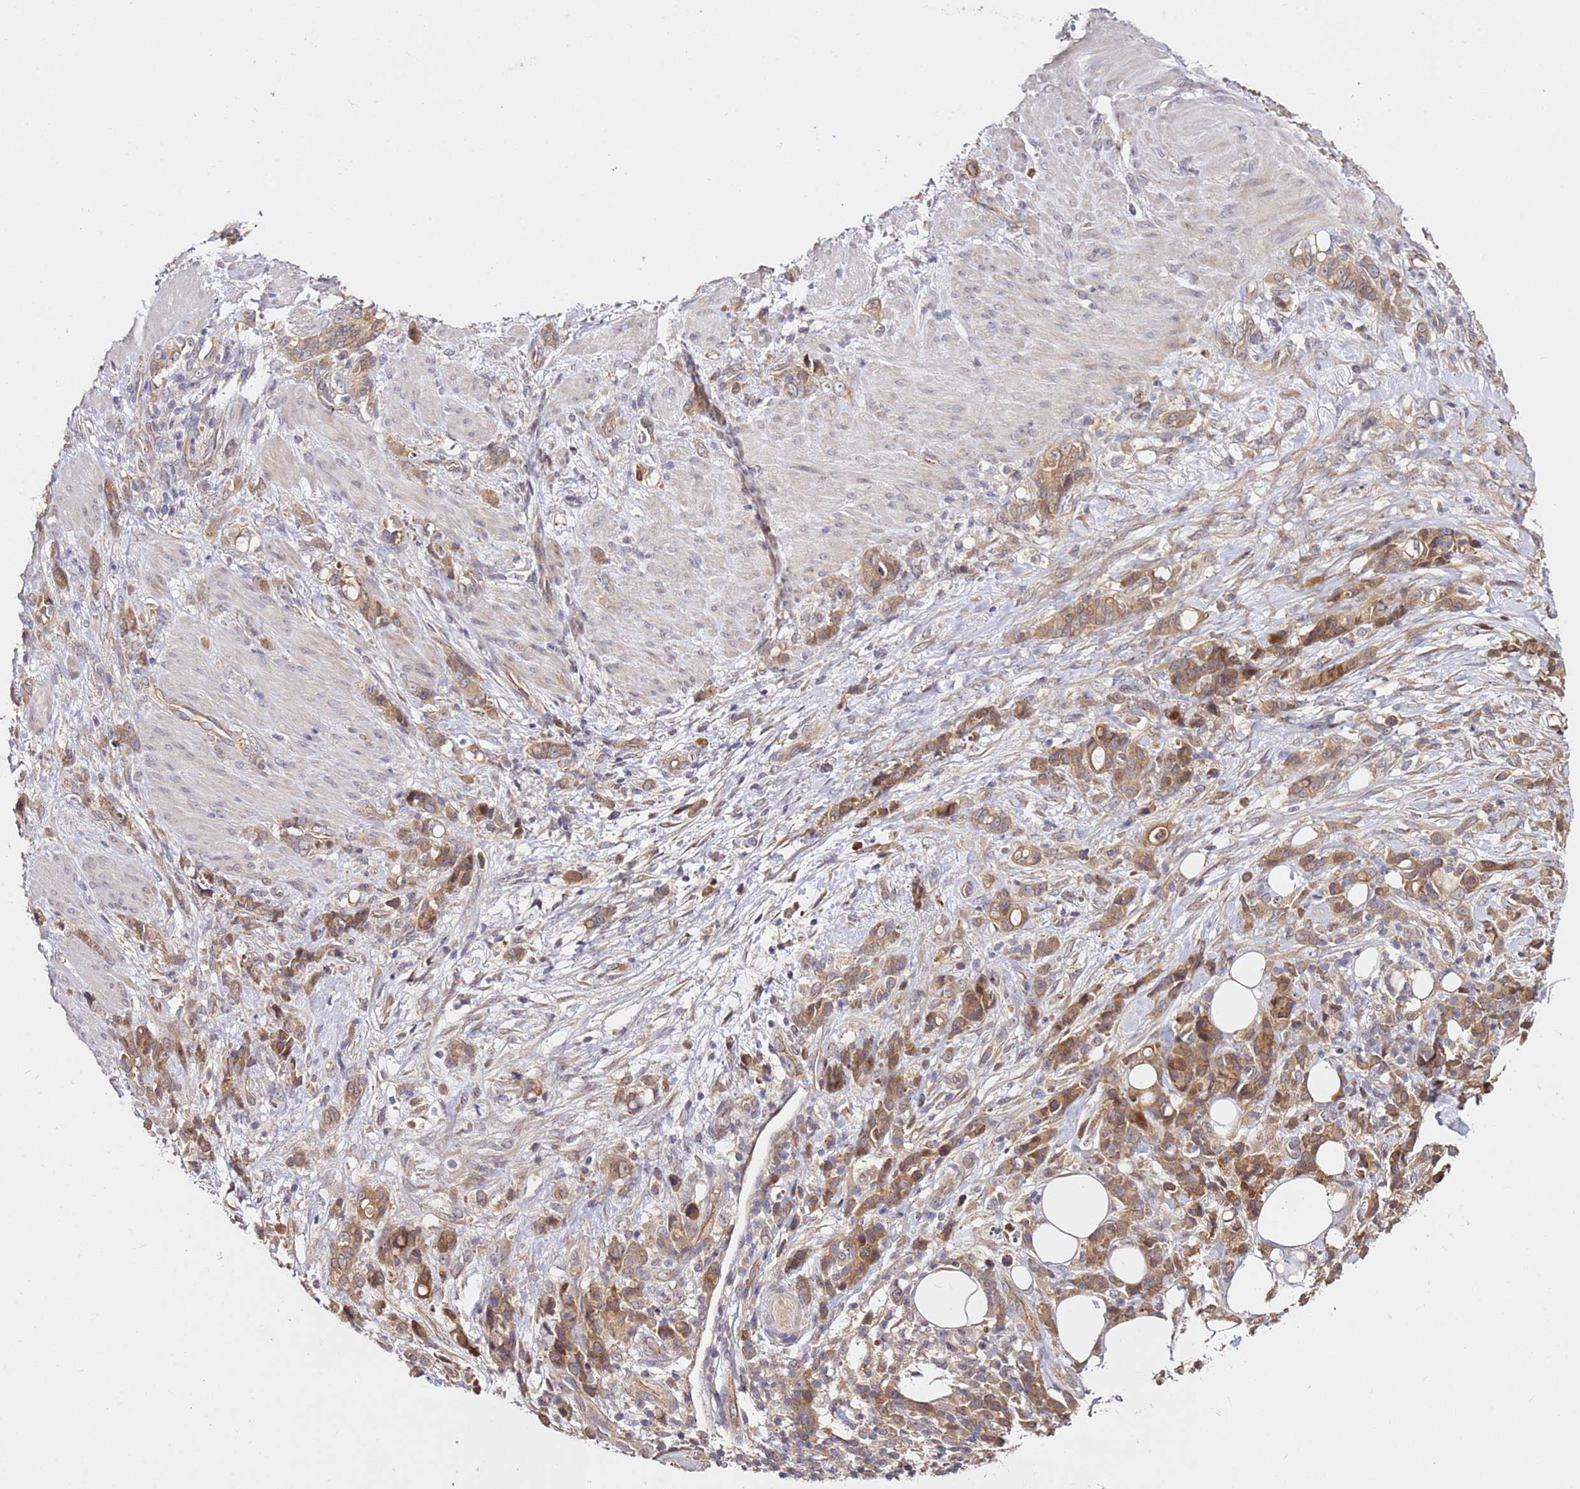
{"staining": {"intensity": "moderate", "quantity": ">75%", "location": "cytoplasmic/membranous"}, "tissue": "stomach cancer", "cell_type": "Tumor cells", "image_type": "cancer", "snomed": [{"axis": "morphology", "description": "Normal tissue, NOS"}, {"axis": "morphology", "description": "Adenocarcinoma, NOS"}, {"axis": "topography", "description": "Stomach"}], "caption": "DAB (3,3'-diaminobenzidine) immunohistochemical staining of stomach adenocarcinoma exhibits moderate cytoplasmic/membranous protein staining in about >75% of tumor cells. (Brightfield microscopy of DAB IHC at high magnification).", "gene": "OSBPL2", "patient": {"sex": "female", "age": 79}}